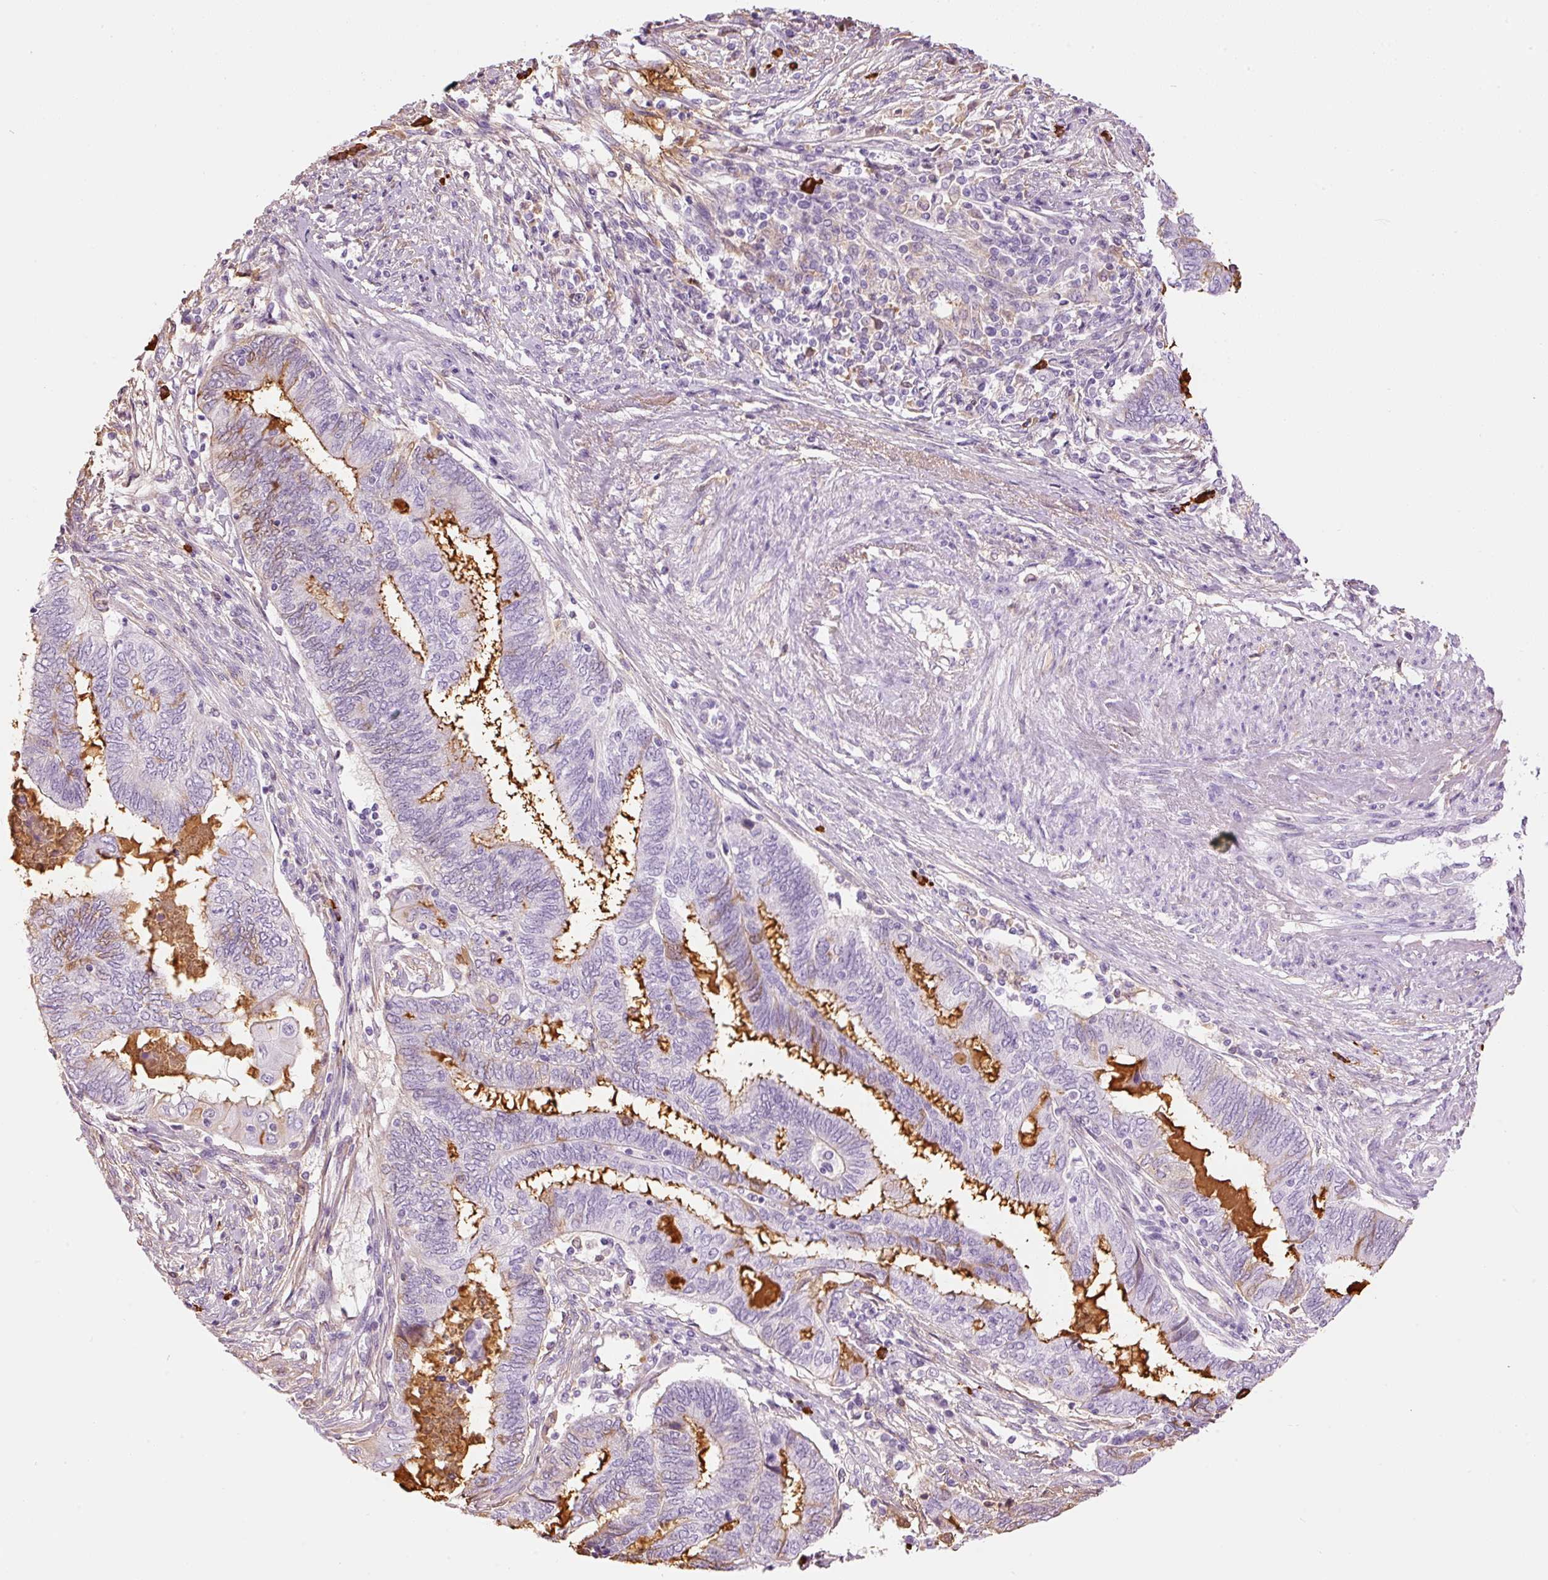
{"staining": {"intensity": "moderate", "quantity": "<25%", "location": "cytoplasmic/membranous"}, "tissue": "endometrial cancer", "cell_type": "Tumor cells", "image_type": "cancer", "snomed": [{"axis": "morphology", "description": "Adenocarcinoma, NOS"}, {"axis": "topography", "description": "Uterus"}, {"axis": "topography", "description": "Endometrium"}], "caption": "Brown immunohistochemical staining in human adenocarcinoma (endometrial) shows moderate cytoplasmic/membranous staining in about <25% of tumor cells.", "gene": "PRPF38B", "patient": {"sex": "female", "age": 70}}